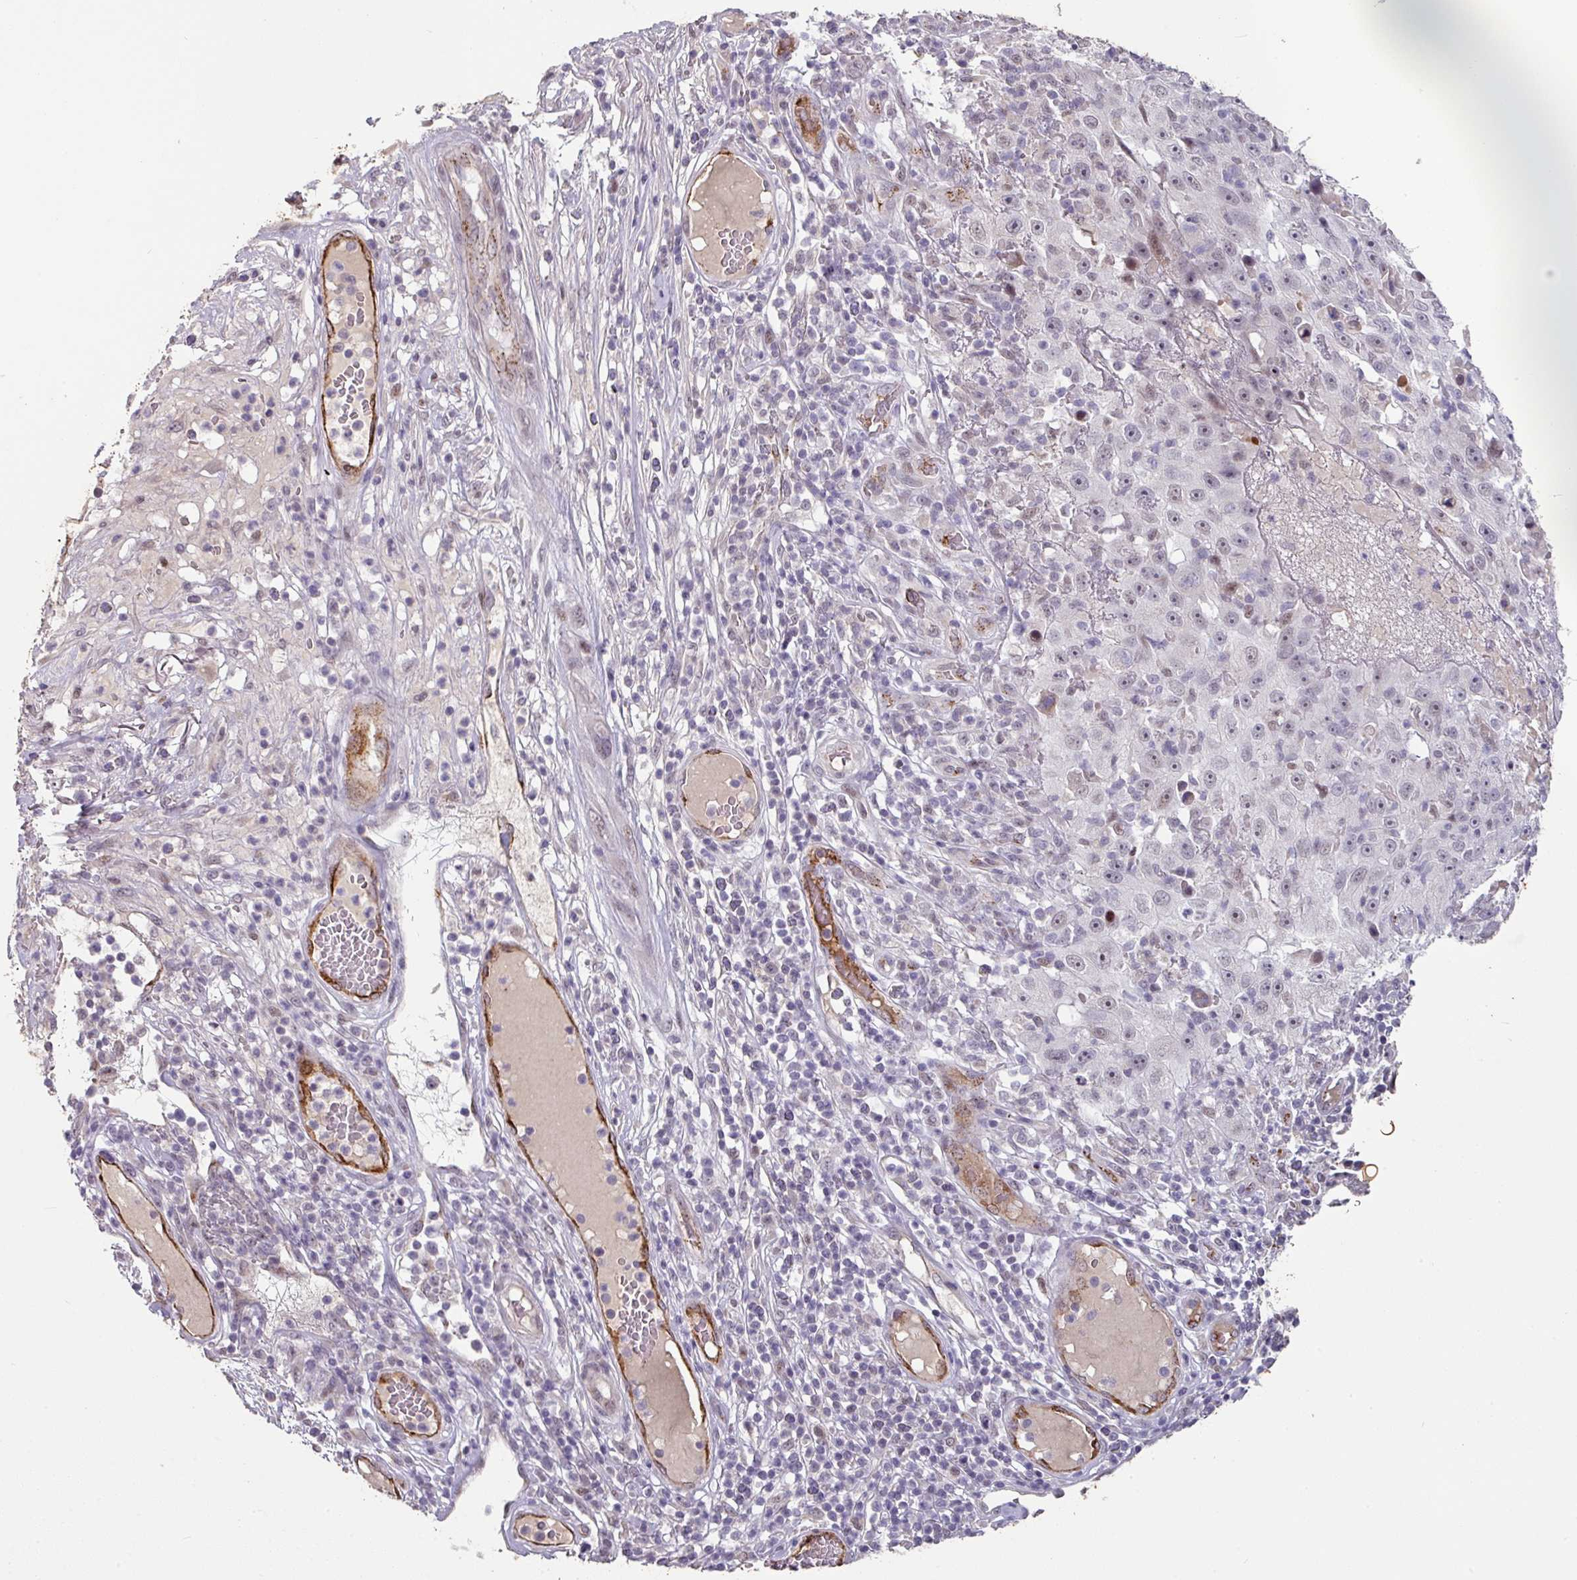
{"staining": {"intensity": "moderate", "quantity": "<25%", "location": "nuclear"}, "tissue": "skin cancer", "cell_type": "Tumor cells", "image_type": "cancer", "snomed": [{"axis": "morphology", "description": "Squamous cell carcinoma, NOS"}, {"axis": "topography", "description": "Skin"}], "caption": "Immunohistochemistry staining of squamous cell carcinoma (skin), which displays low levels of moderate nuclear staining in about <25% of tumor cells indicating moderate nuclear protein staining. The staining was performed using DAB (3,3'-diaminobenzidine) (brown) for protein detection and nuclei were counterstained in hematoxylin (blue).", "gene": "SIDT2", "patient": {"sex": "female", "age": 87}}